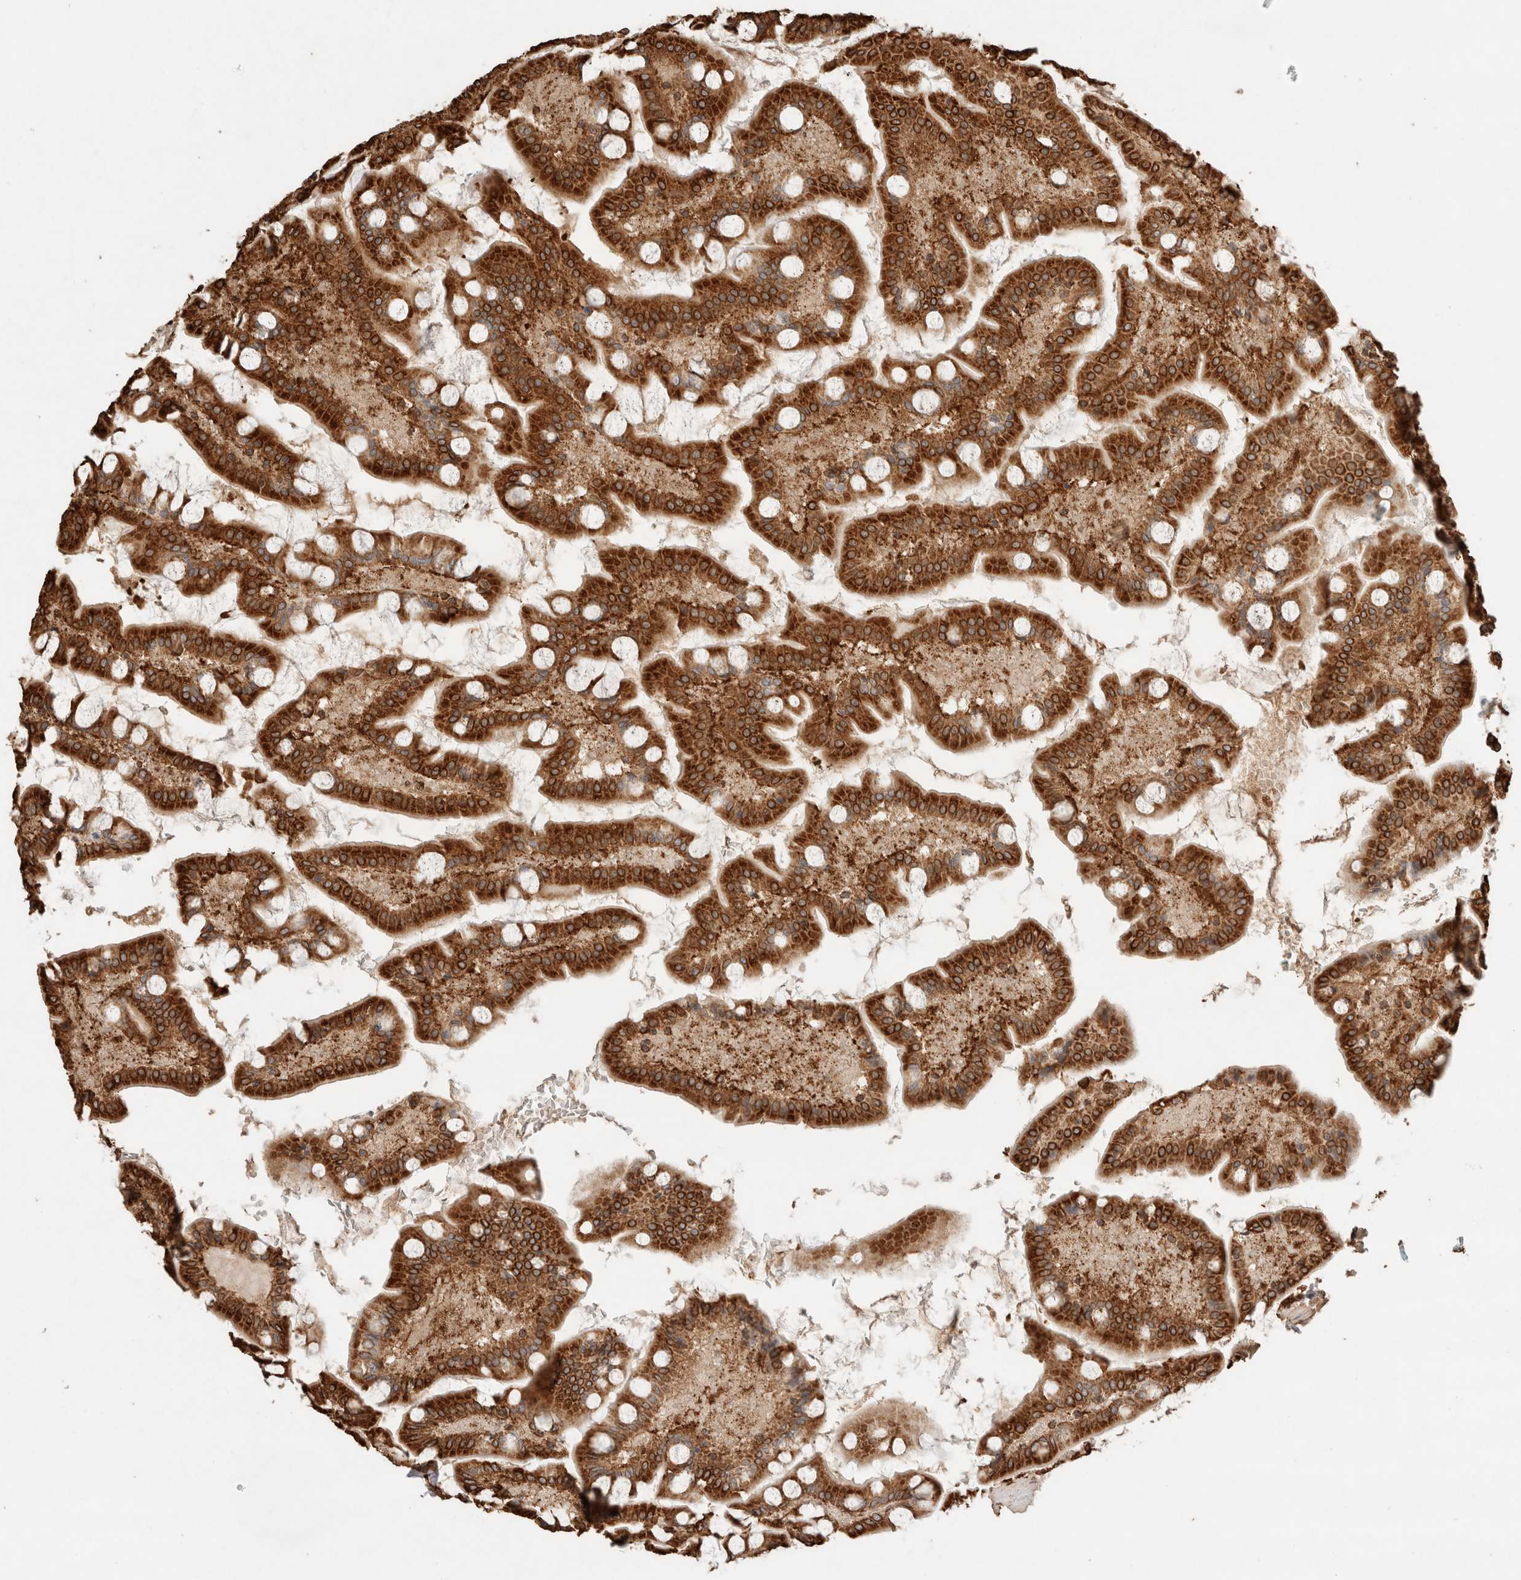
{"staining": {"intensity": "strong", "quantity": ">75%", "location": "cytoplasmic/membranous"}, "tissue": "small intestine", "cell_type": "Glandular cells", "image_type": "normal", "snomed": [{"axis": "morphology", "description": "Normal tissue, NOS"}, {"axis": "topography", "description": "Small intestine"}], "caption": "Immunohistochemistry (IHC) of normal small intestine displays high levels of strong cytoplasmic/membranous expression in about >75% of glandular cells.", "gene": "ERAP1", "patient": {"sex": "male", "age": 41}}